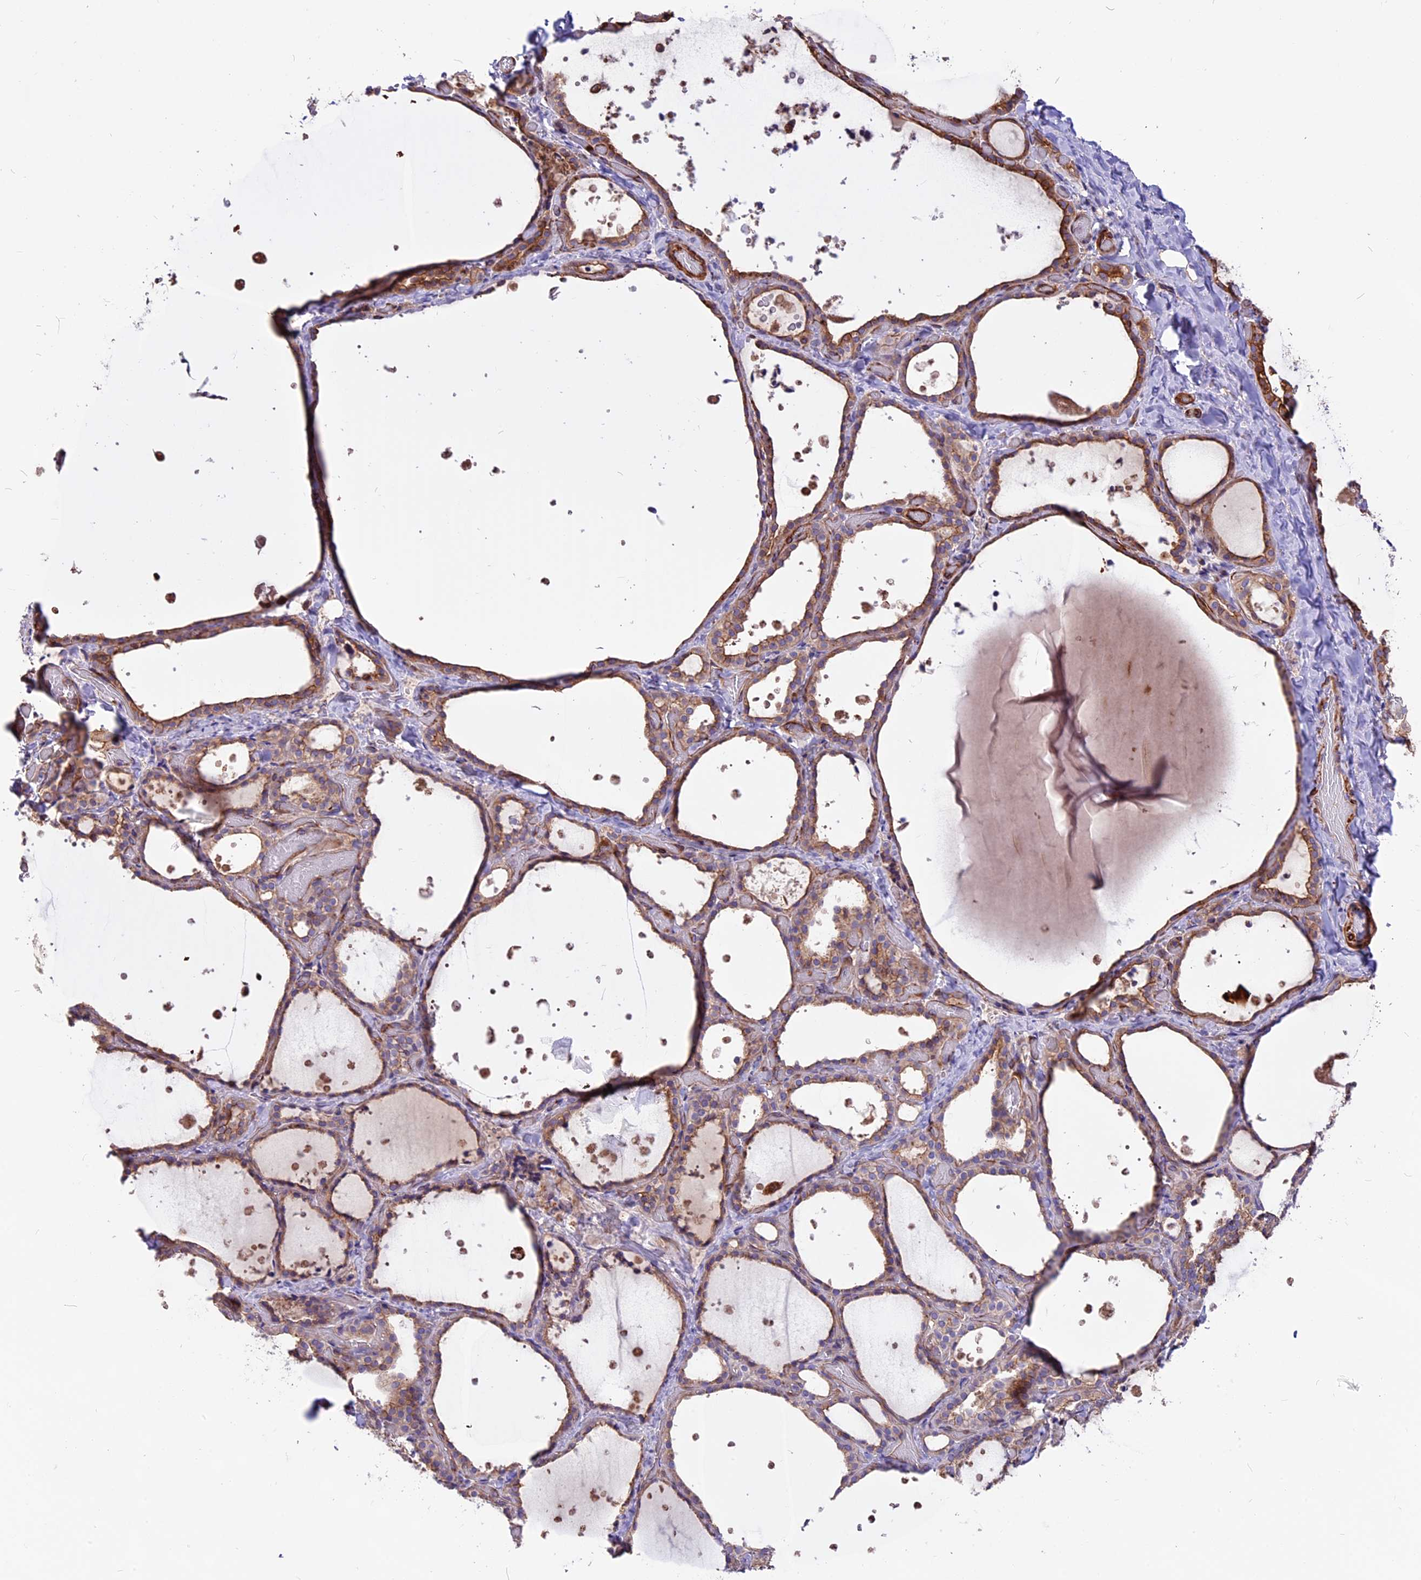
{"staining": {"intensity": "moderate", "quantity": ">75%", "location": "cytoplasmic/membranous"}, "tissue": "thyroid gland", "cell_type": "Glandular cells", "image_type": "normal", "snomed": [{"axis": "morphology", "description": "Normal tissue, NOS"}, {"axis": "topography", "description": "Thyroid gland"}], "caption": "IHC of normal human thyroid gland exhibits medium levels of moderate cytoplasmic/membranous positivity in about >75% of glandular cells. Using DAB (3,3'-diaminobenzidine) (brown) and hematoxylin (blue) stains, captured at high magnification using brightfield microscopy.", "gene": "ANO3", "patient": {"sex": "female", "age": 44}}